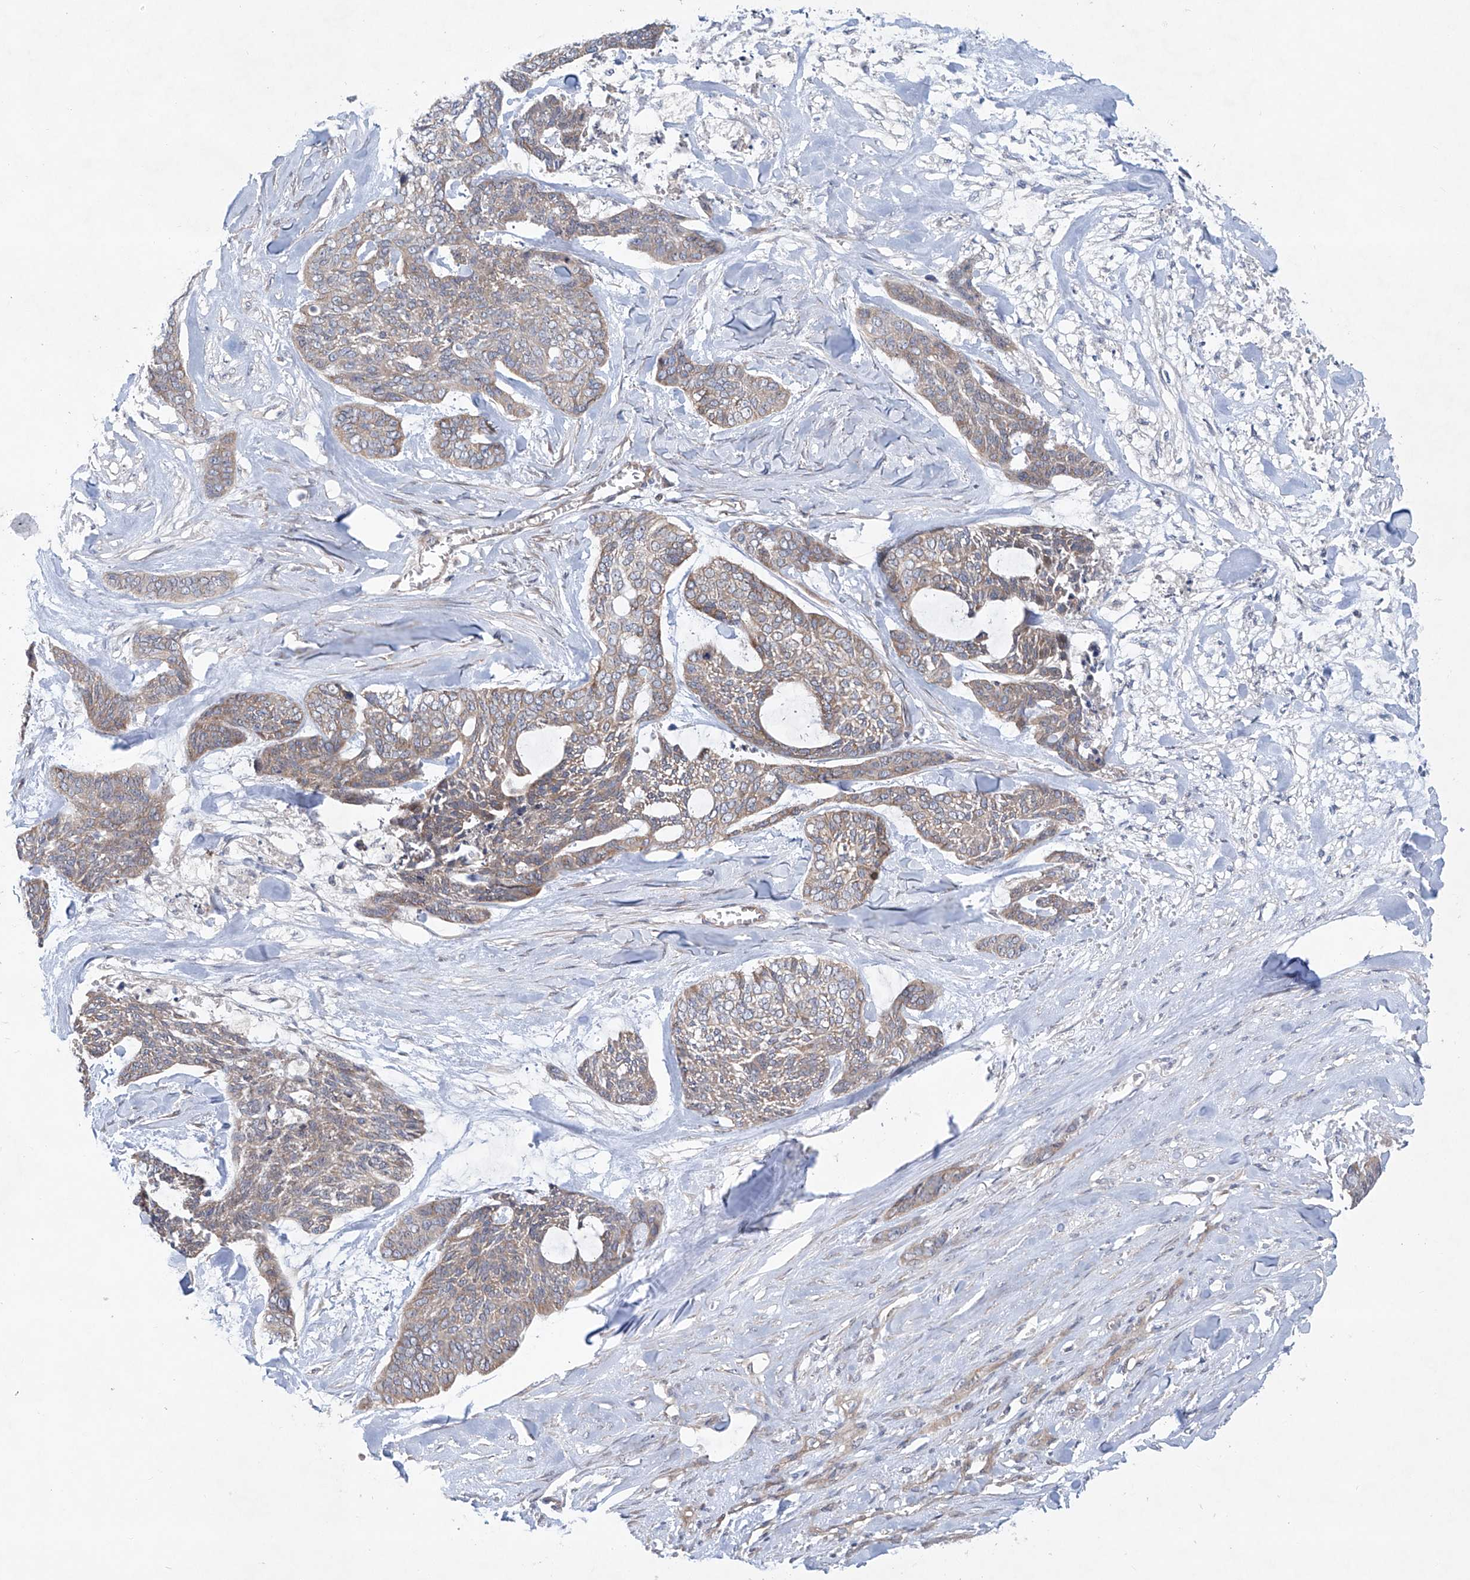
{"staining": {"intensity": "weak", "quantity": ">75%", "location": "cytoplasmic/membranous"}, "tissue": "skin cancer", "cell_type": "Tumor cells", "image_type": "cancer", "snomed": [{"axis": "morphology", "description": "Basal cell carcinoma"}, {"axis": "topography", "description": "Skin"}], "caption": "Weak cytoplasmic/membranous protein positivity is identified in approximately >75% of tumor cells in skin cancer (basal cell carcinoma).", "gene": "KLC4", "patient": {"sex": "female", "age": 64}}